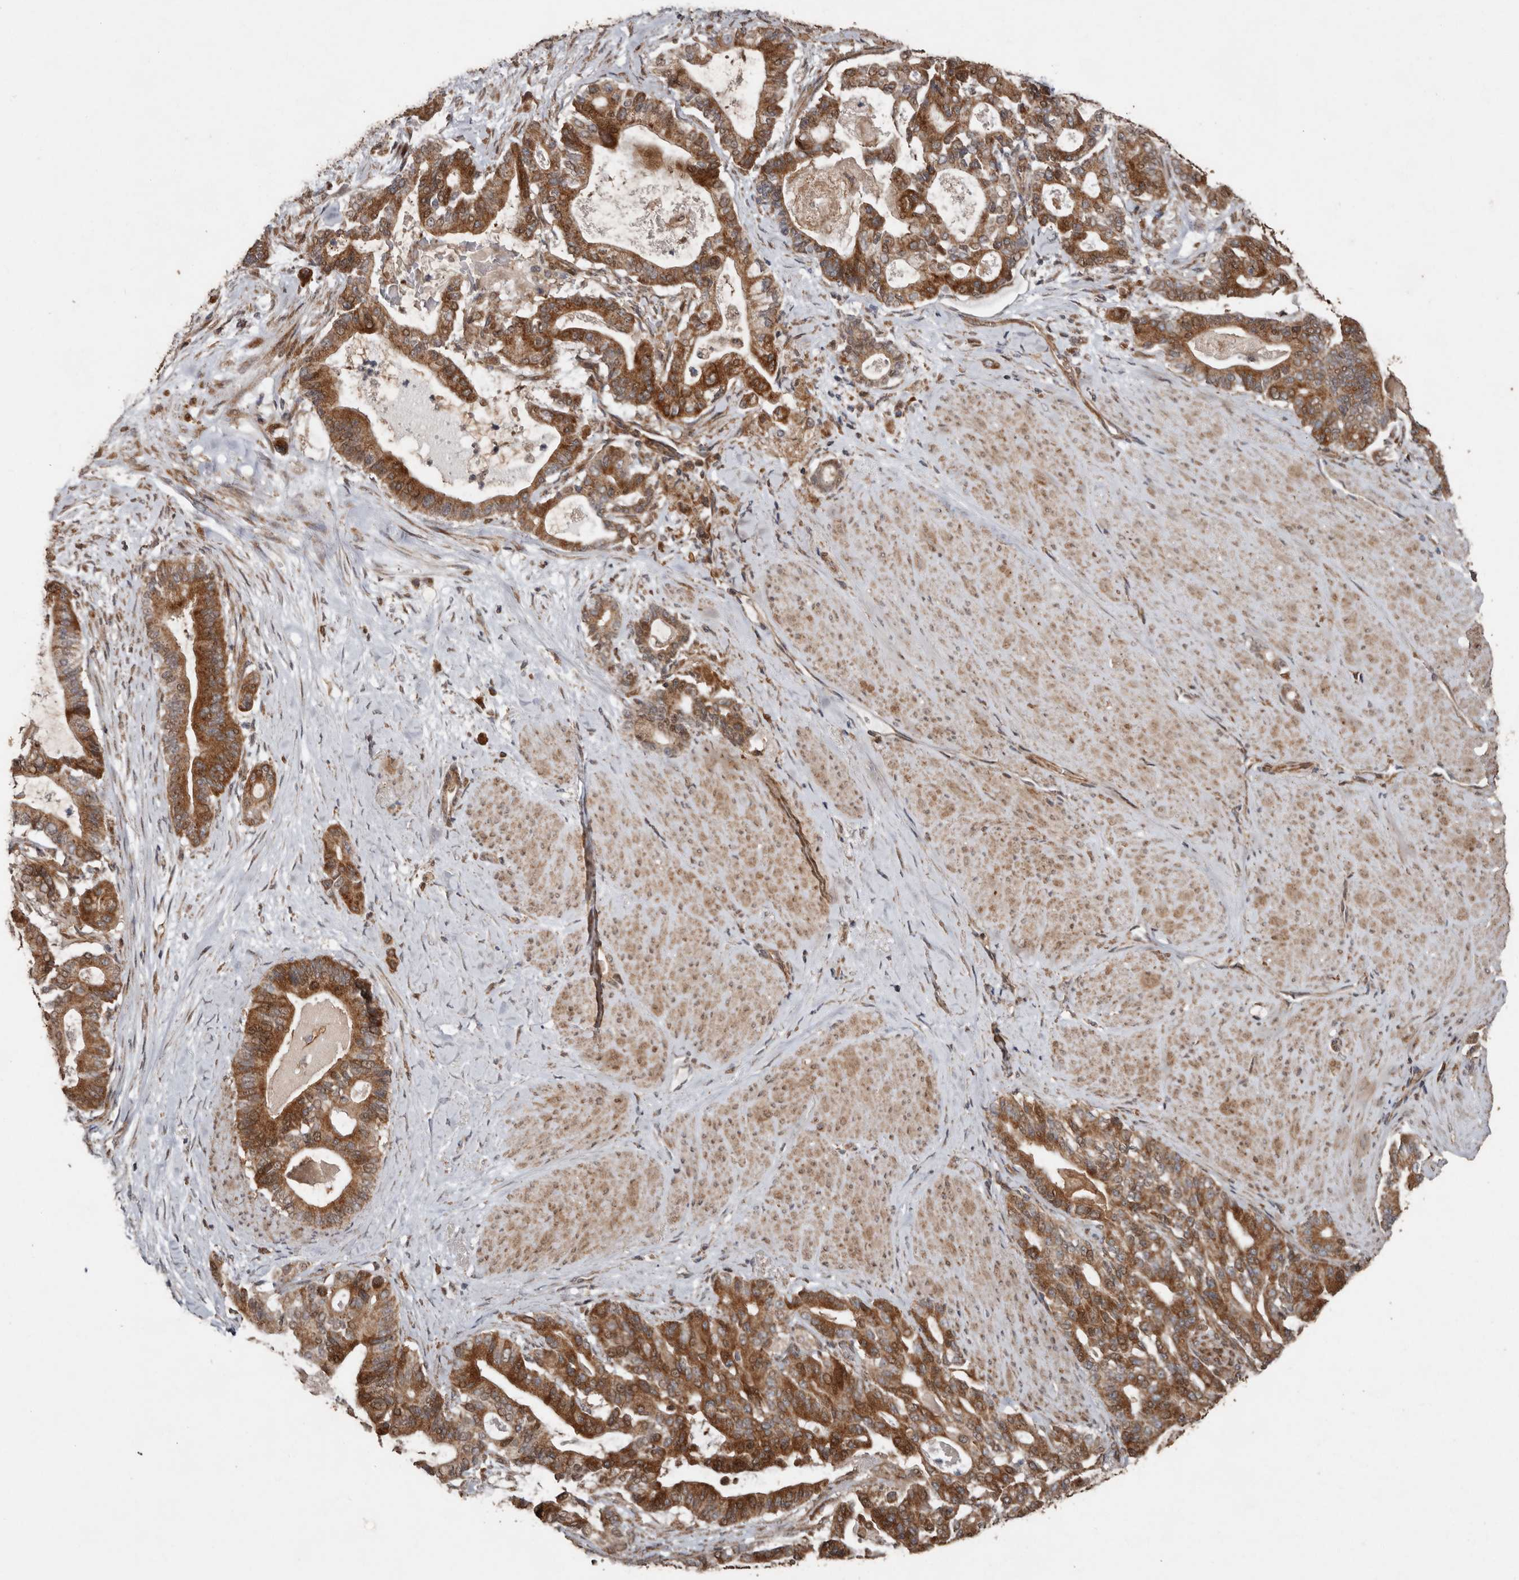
{"staining": {"intensity": "strong", "quantity": ">75%", "location": "cytoplasmic/membranous"}, "tissue": "pancreatic cancer", "cell_type": "Tumor cells", "image_type": "cancer", "snomed": [{"axis": "morphology", "description": "Adenocarcinoma, NOS"}, {"axis": "topography", "description": "Pancreas"}], "caption": "Pancreatic cancer tissue demonstrates strong cytoplasmic/membranous expression in about >75% of tumor cells", "gene": "RANBP17", "patient": {"sex": "male", "age": 63}}